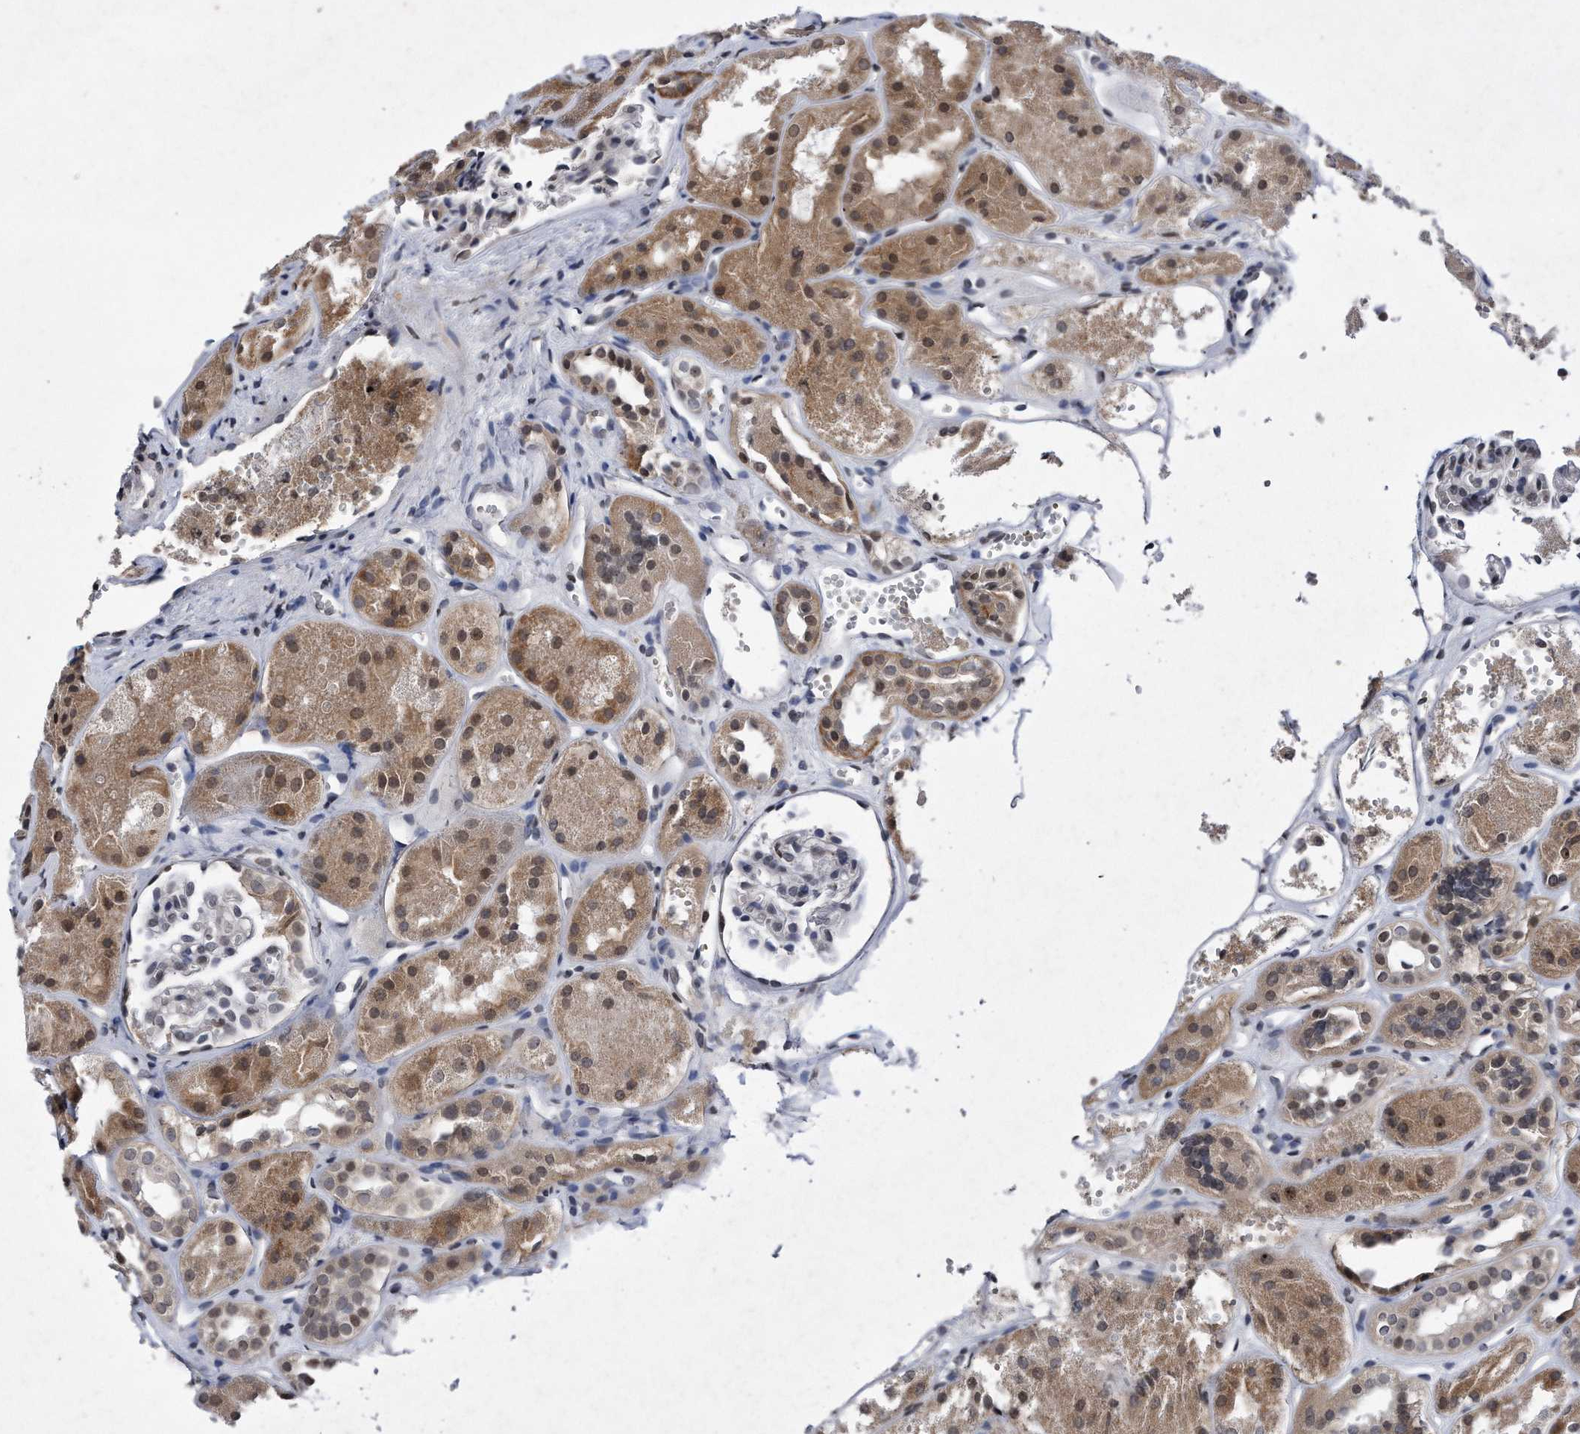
{"staining": {"intensity": "weak", "quantity": "<25%", "location": "cytoplasmic/membranous"}, "tissue": "kidney", "cell_type": "Cells in glomeruli", "image_type": "normal", "snomed": [{"axis": "morphology", "description": "Normal tissue, NOS"}, {"axis": "topography", "description": "Kidney"}], "caption": "Immunohistochemical staining of unremarkable kidney exhibits no significant positivity in cells in glomeruli. The staining was performed using DAB (3,3'-diaminobenzidine) to visualize the protein expression in brown, while the nuclei were stained in blue with hematoxylin (Magnification: 20x).", "gene": "DAB1", "patient": {"sex": "male", "age": 16}}